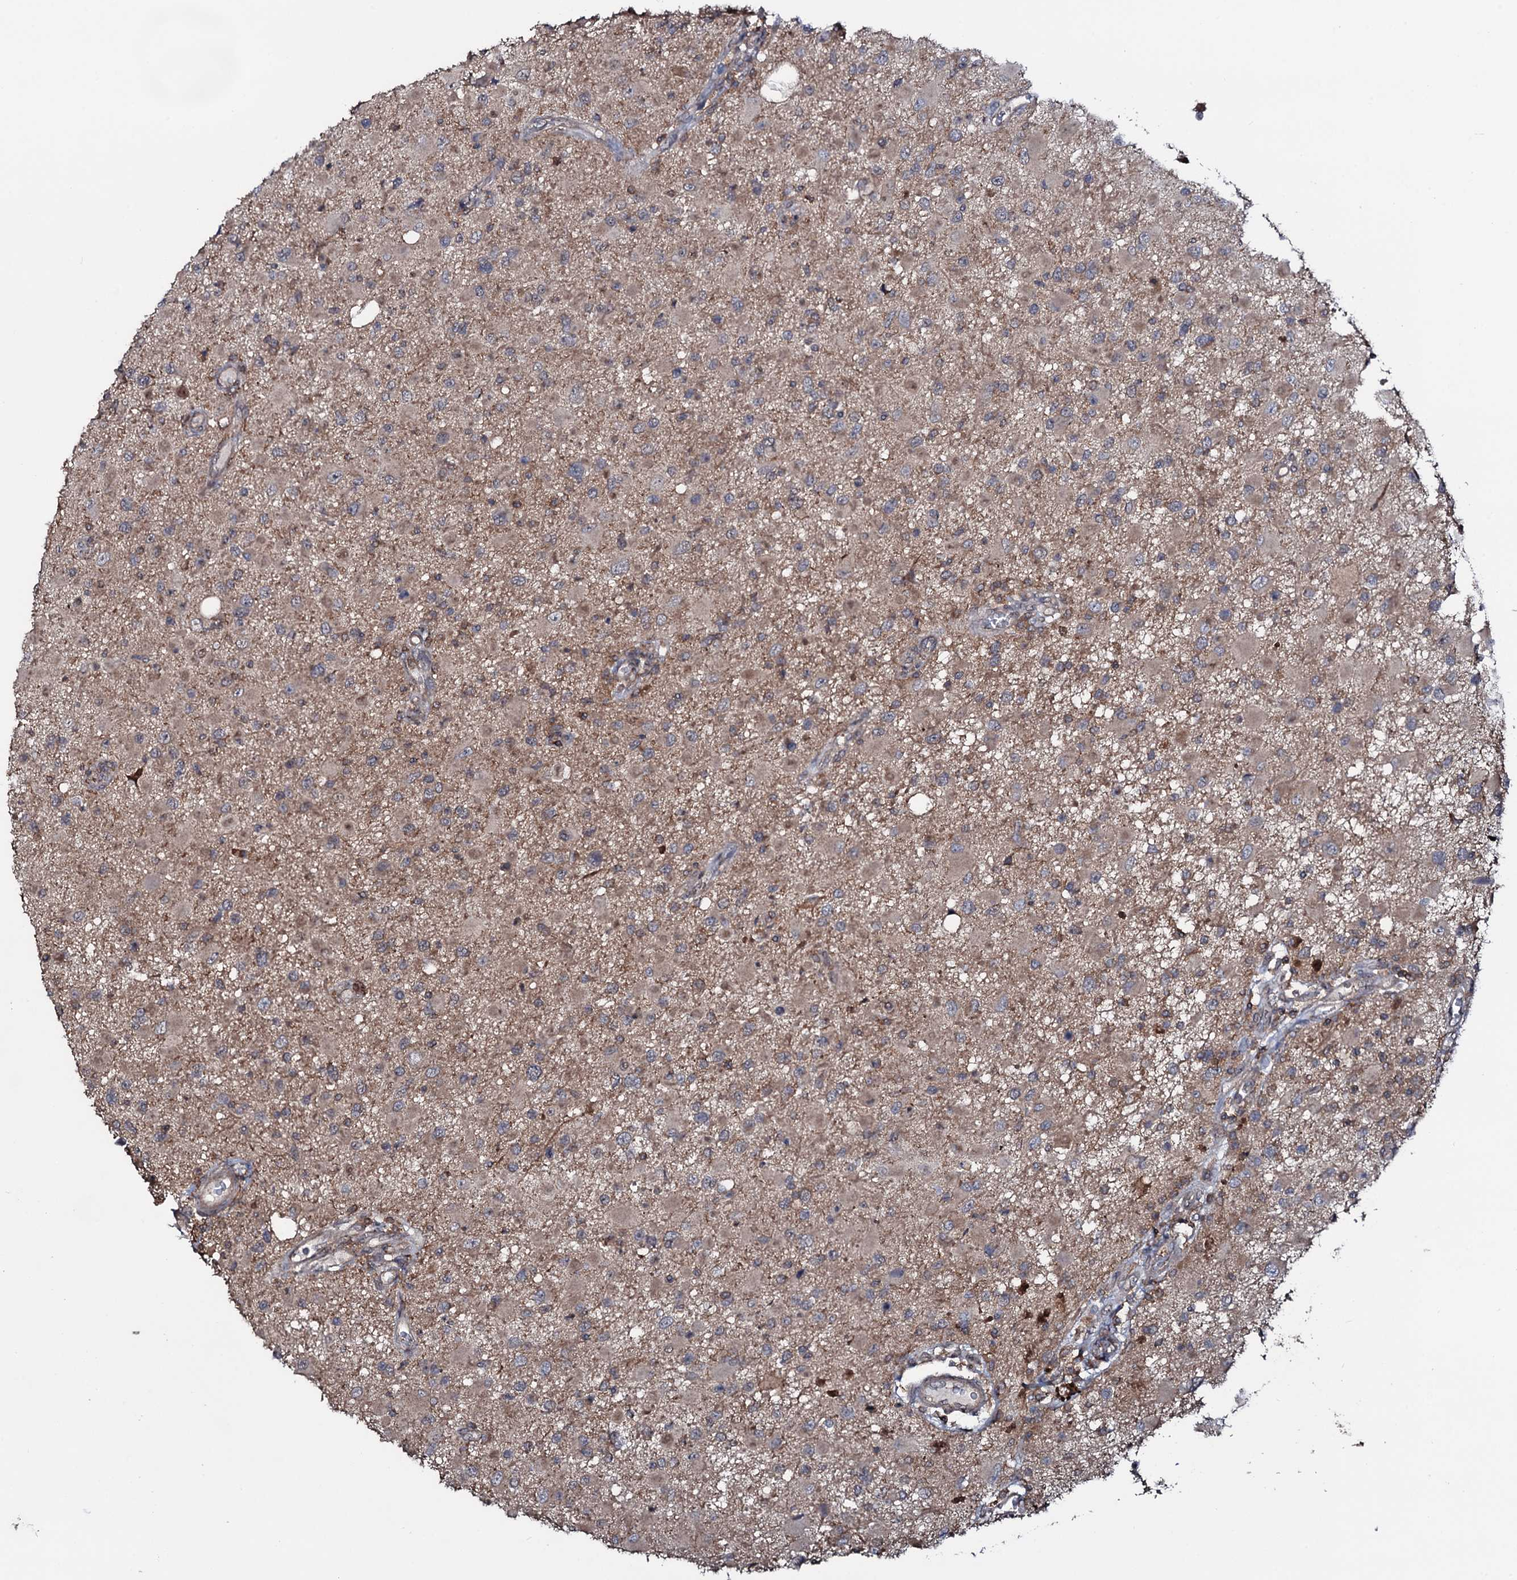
{"staining": {"intensity": "negative", "quantity": "none", "location": "none"}, "tissue": "glioma", "cell_type": "Tumor cells", "image_type": "cancer", "snomed": [{"axis": "morphology", "description": "Glioma, malignant, High grade"}, {"axis": "topography", "description": "Brain"}], "caption": "This is an IHC photomicrograph of human malignant glioma (high-grade). There is no expression in tumor cells.", "gene": "COG6", "patient": {"sex": "male", "age": 53}}